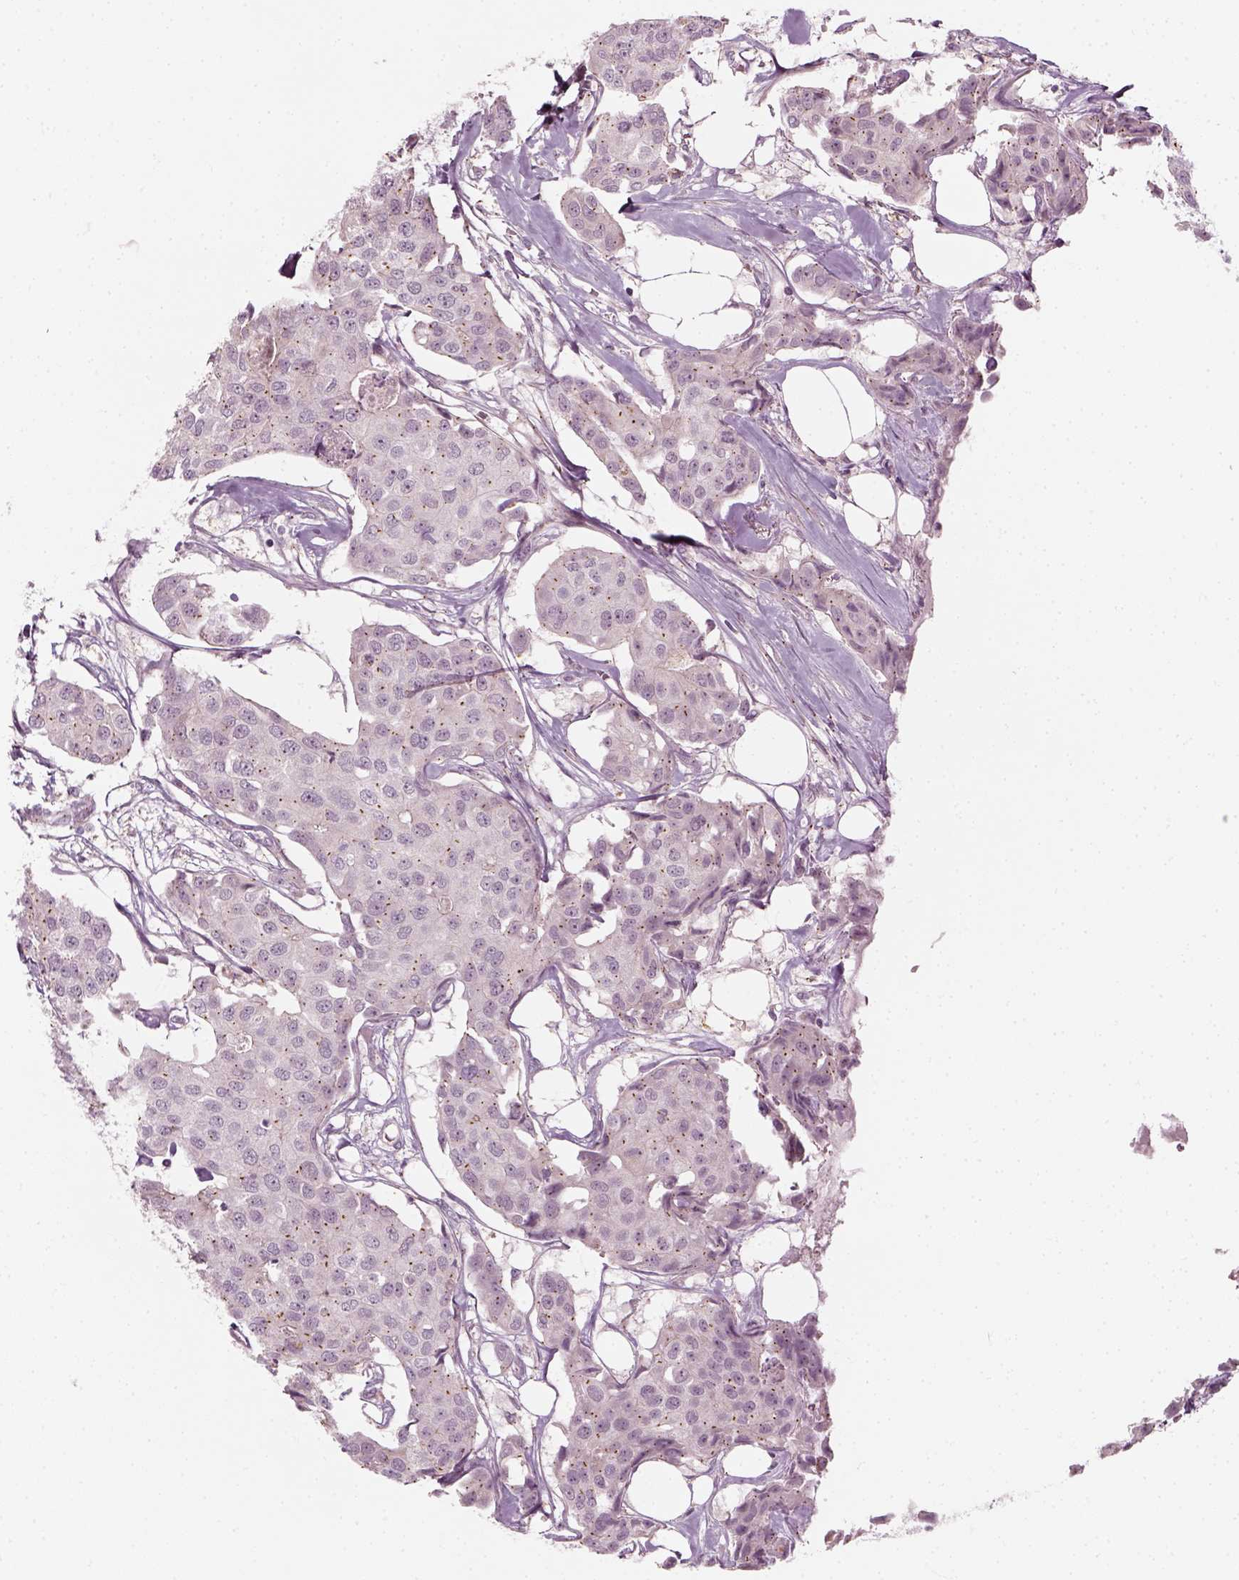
{"staining": {"intensity": "negative", "quantity": "none", "location": "none"}, "tissue": "breast cancer", "cell_type": "Tumor cells", "image_type": "cancer", "snomed": [{"axis": "morphology", "description": "Duct carcinoma"}, {"axis": "topography", "description": "Breast"}, {"axis": "topography", "description": "Lymph node"}], "caption": "Invasive ductal carcinoma (breast) was stained to show a protein in brown. There is no significant staining in tumor cells.", "gene": "MLIP", "patient": {"sex": "female", "age": 80}}